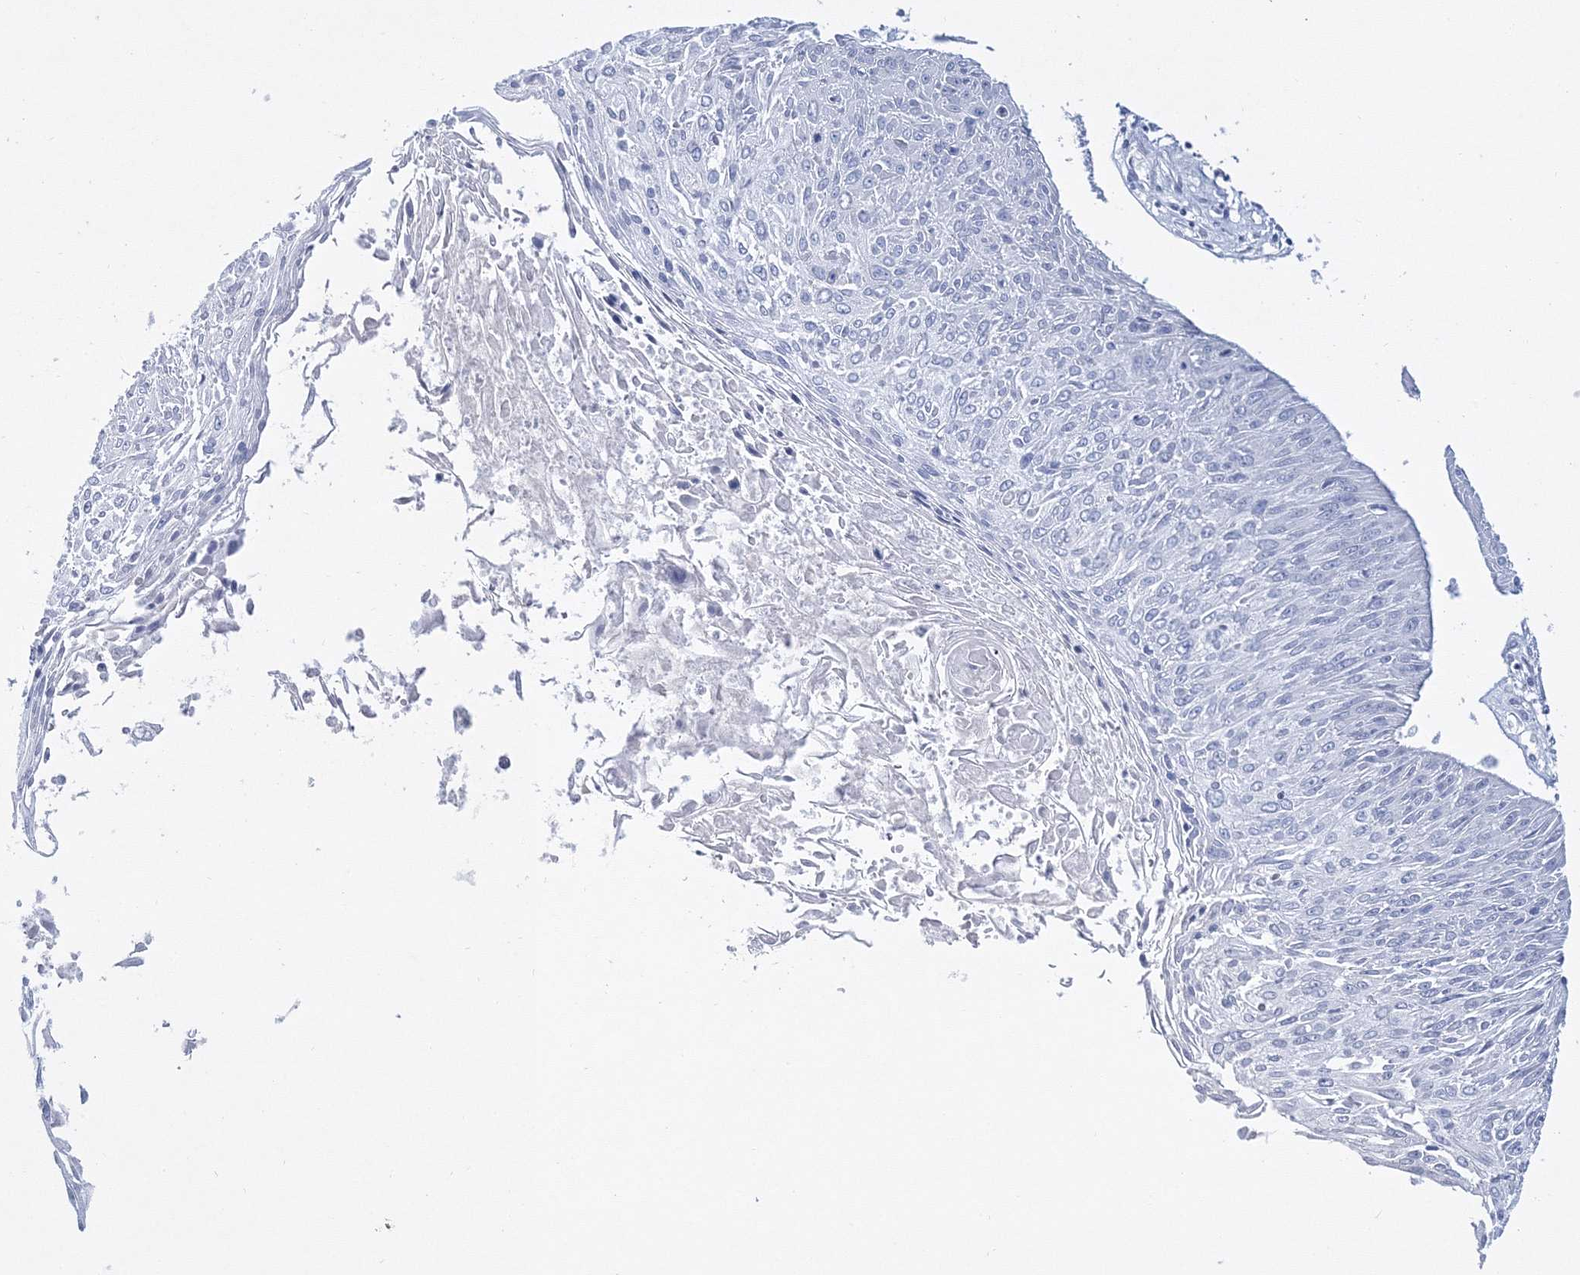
{"staining": {"intensity": "negative", "quantity": "none", "location": "none"}, "tissue": "cervical cancer", "cell_type": "Tumor cells", "image_type": "cancer", "snomed": [{"axis": "morphology", "description": "Squamous cell carcinoma, NOS"}, {"axis": "topography", "description": "Cervix"}], "caption": "Micrograph shows no significant protein positivity in tumor cells of squamous cell carcinoma (cervical).", "gene": "MYOZ2", "patient": {"sex": "female", "age": 51}}